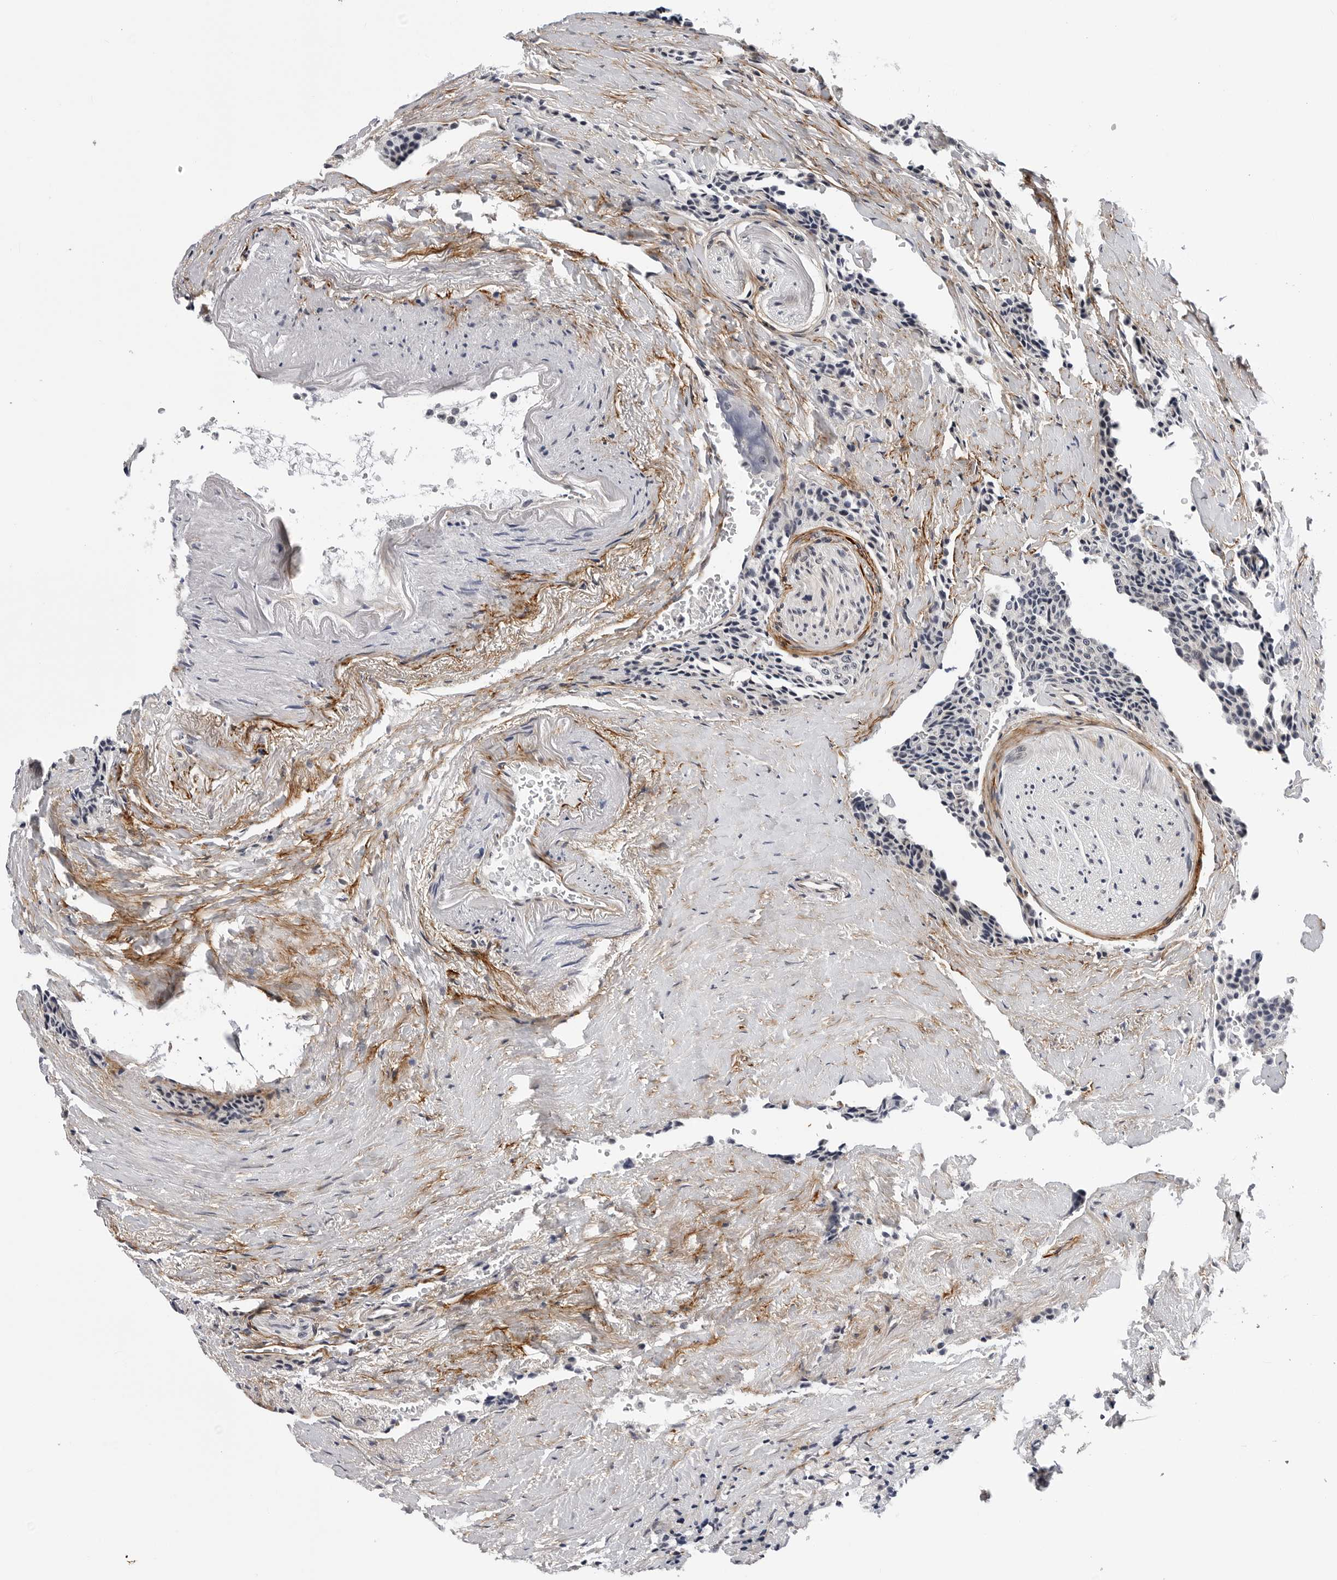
{"staining": {"intensity": "negative", "quantity": "none", "location": "none"}, "tissue": "carcinoid", "cell_type": "Tumor cells", "image_type": "cancer", "snomed": [{"axis": "morphology", "description": "Carcinoid, malignant, NOS"}, {"axis": "topography", "description": "Colon"}], "caption": "A high-resolution image shows immunohistochemistry staining of malignant carcinoid, which displays no significant expression in tumor cells.", "gene": "KIAA1614", "patient": {"sex": "female", "age": 61}}